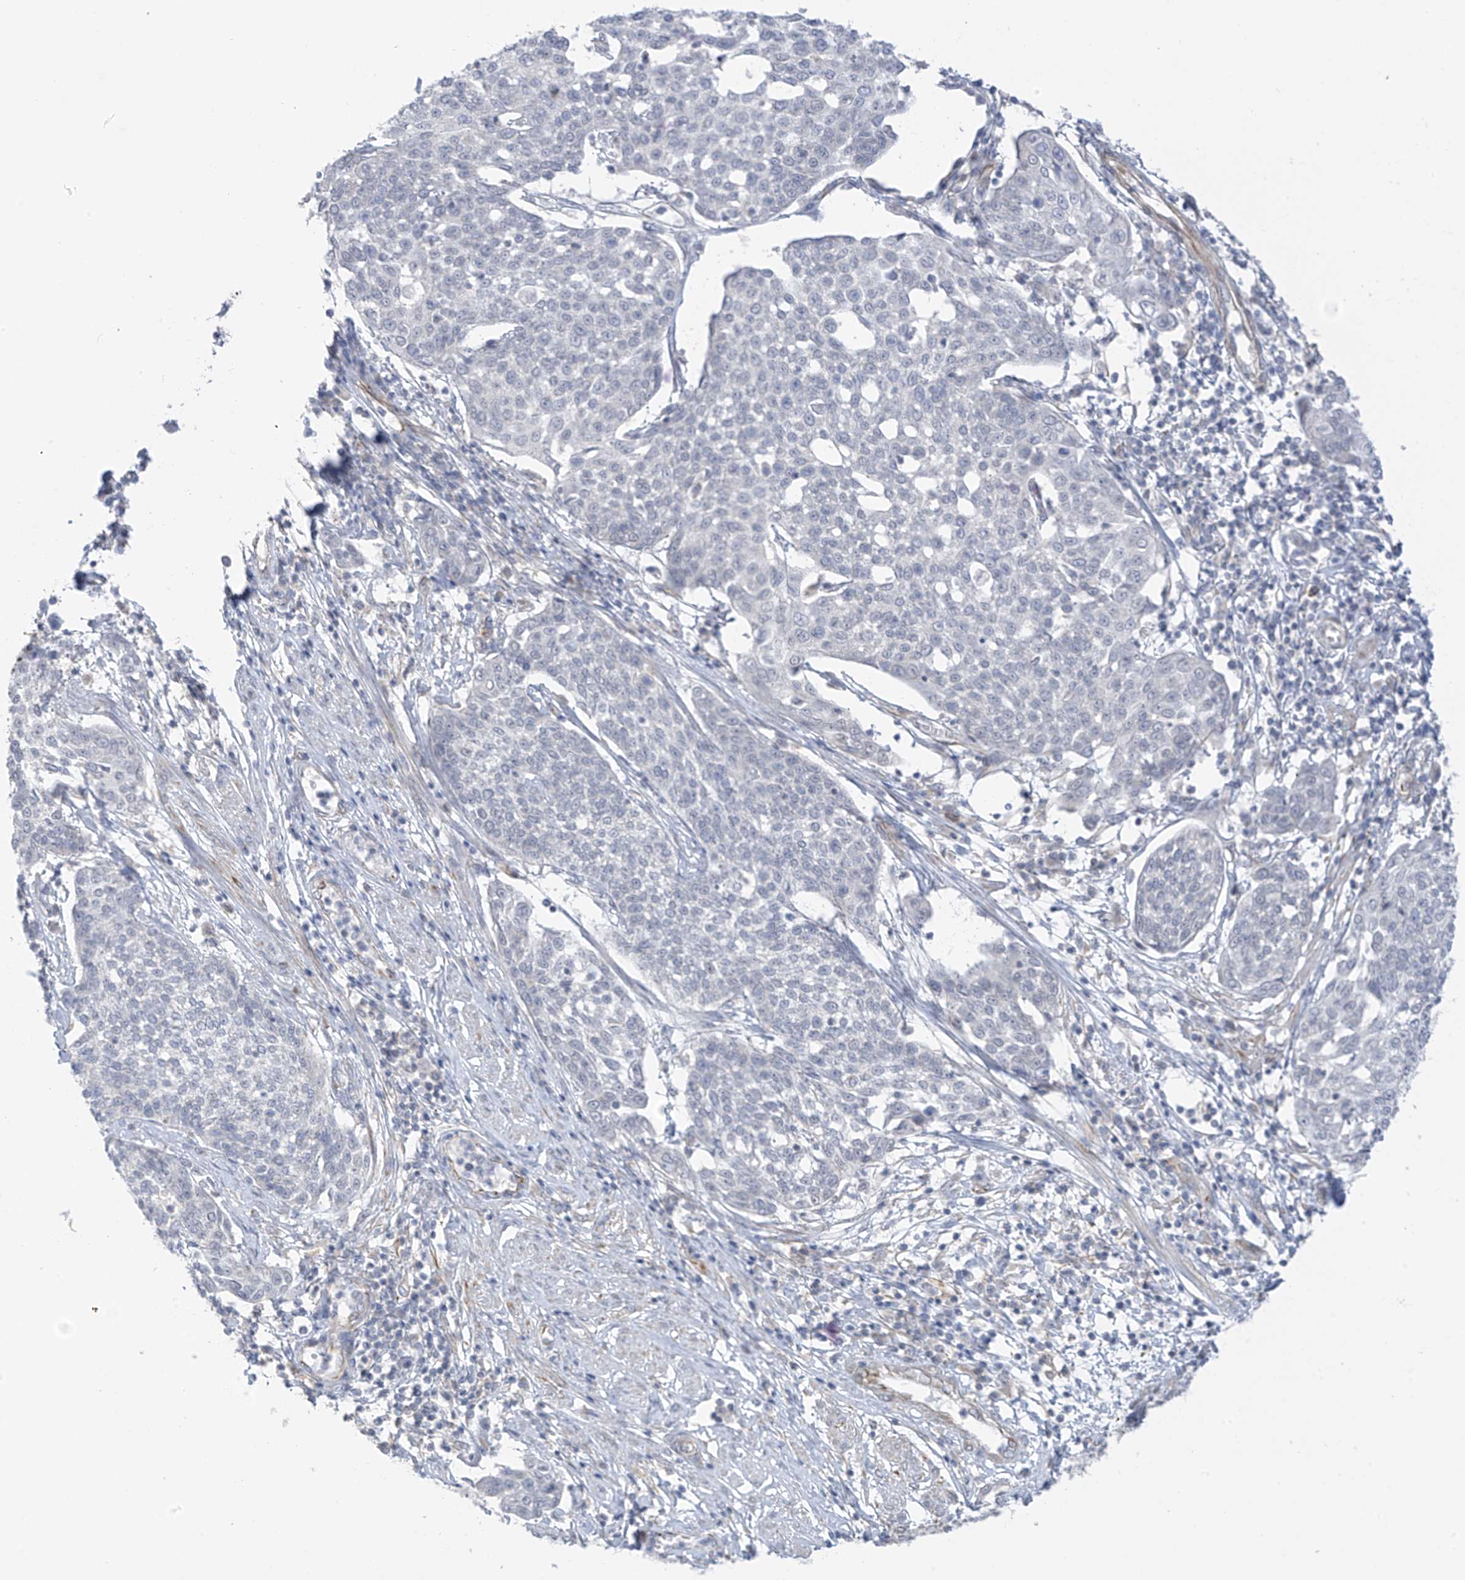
{"staining": {"intensity": "negative", "quantity": "none", "location": "none"}, "tissue": "cervical cancer", "cell_type": "Tumor cells", "image_type": "cancer", "snomed": [{"axis": "morphology", "description": "Squamous cell carcinoma, NOS"}, {"axis": "topography", "description": "Cervix"}], "caption": "Micrograph shows no significant protein staining in tumor cells of cervical squamous cell carcinoma. (DAB immunohistochemistry, high magnification).", "gene": "HS6ST2", "patient": {"sex": "female", "age": 34}}